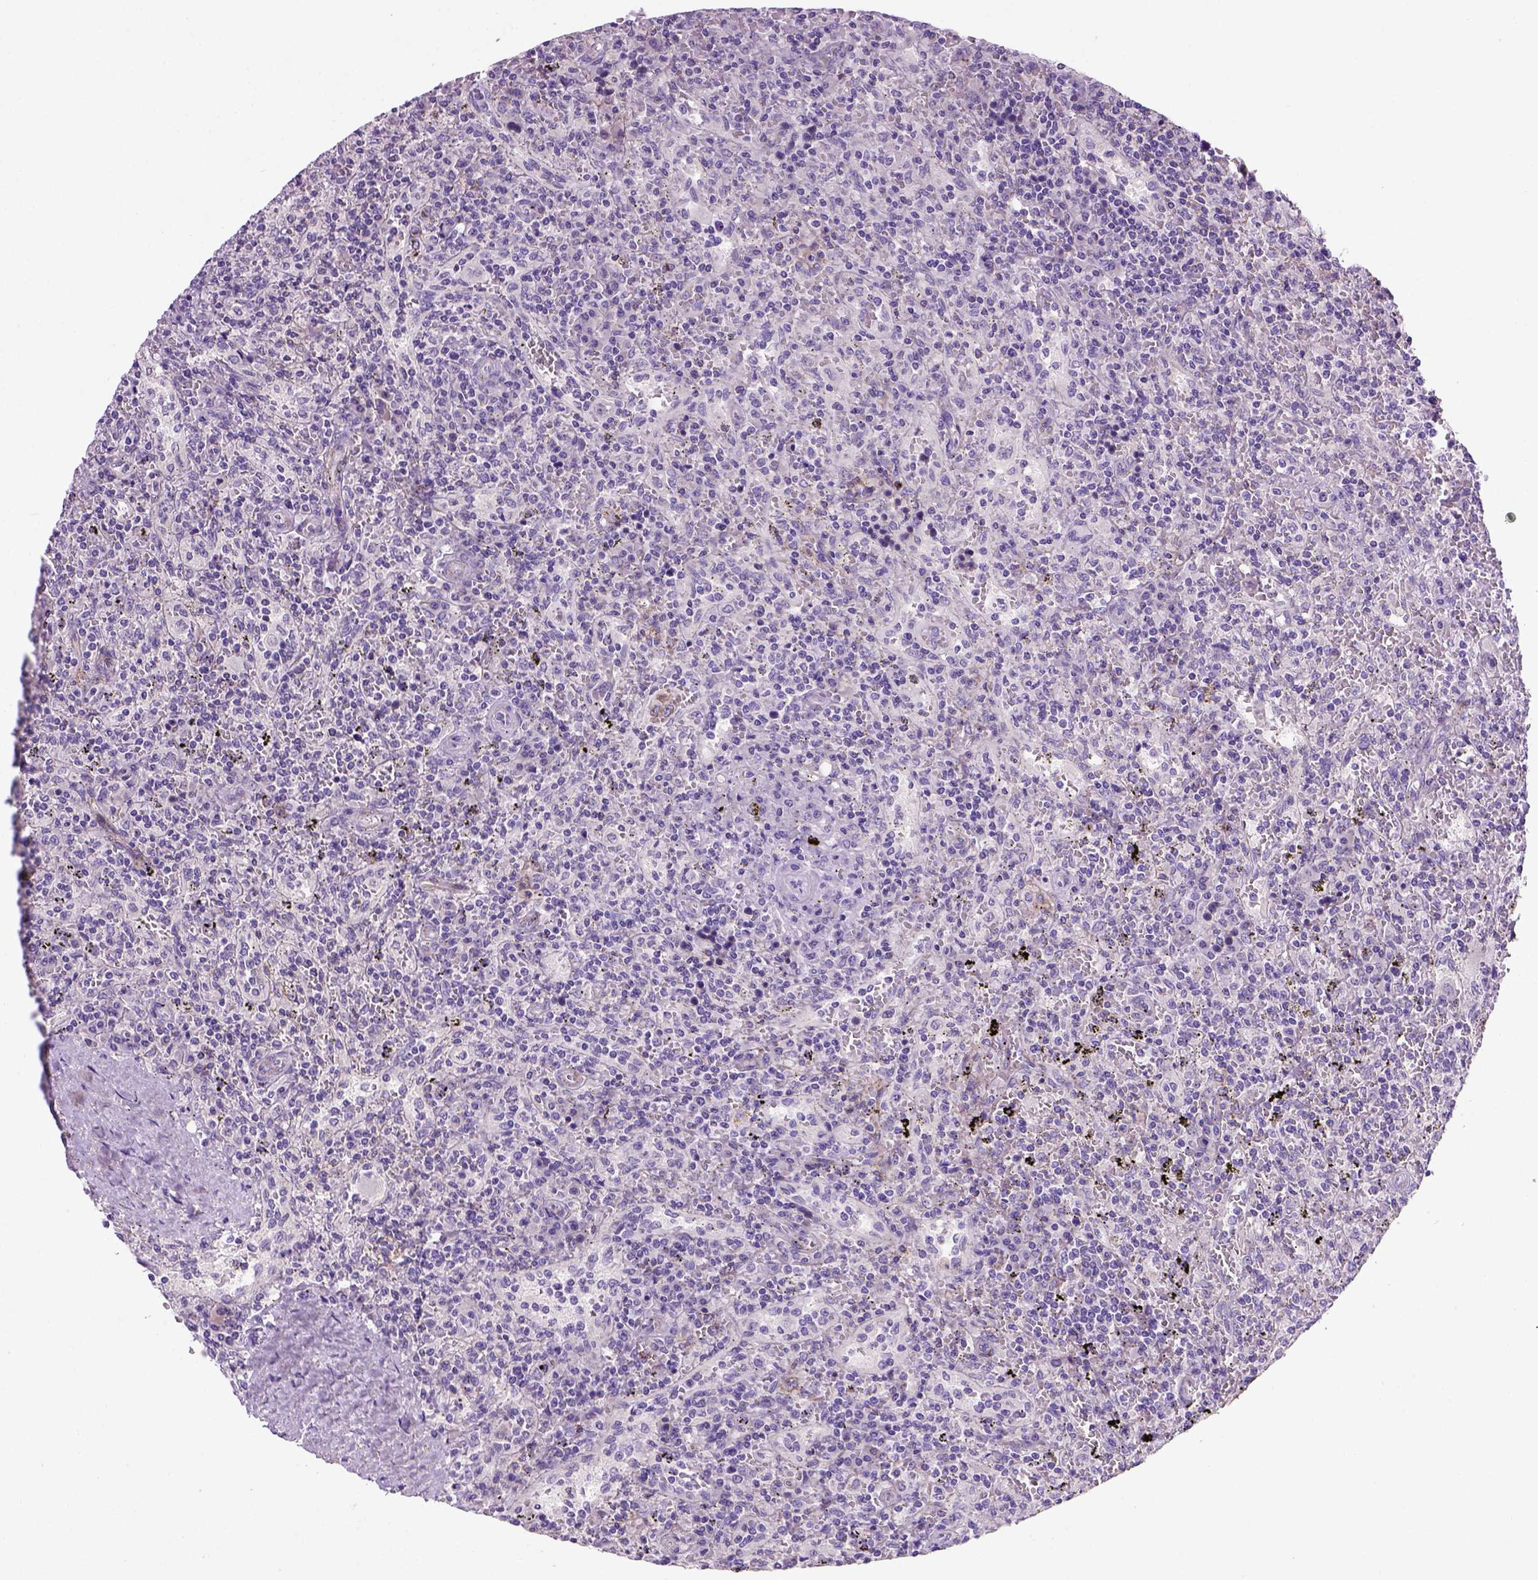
{"staining": {"intensity": "negative", "quantity": "none", "location": "none"}, "tissue": "lymphoma", "cell_type": "Tumor cells", "image_type": "cancer", "snomed": [{"axis": "morphology", "description": "Malignant lymphoma, non-Hodgkin's type, Low grade"}, {"axis": "topography", "description": "Spleen"}], "caption": "Immunohistochemistry micrograph of lymphoma stained for a protein (brown), which shows no expression in tumor cells.", "gene": "CDH1", "patient": {"sex": "male", "age": 62}}